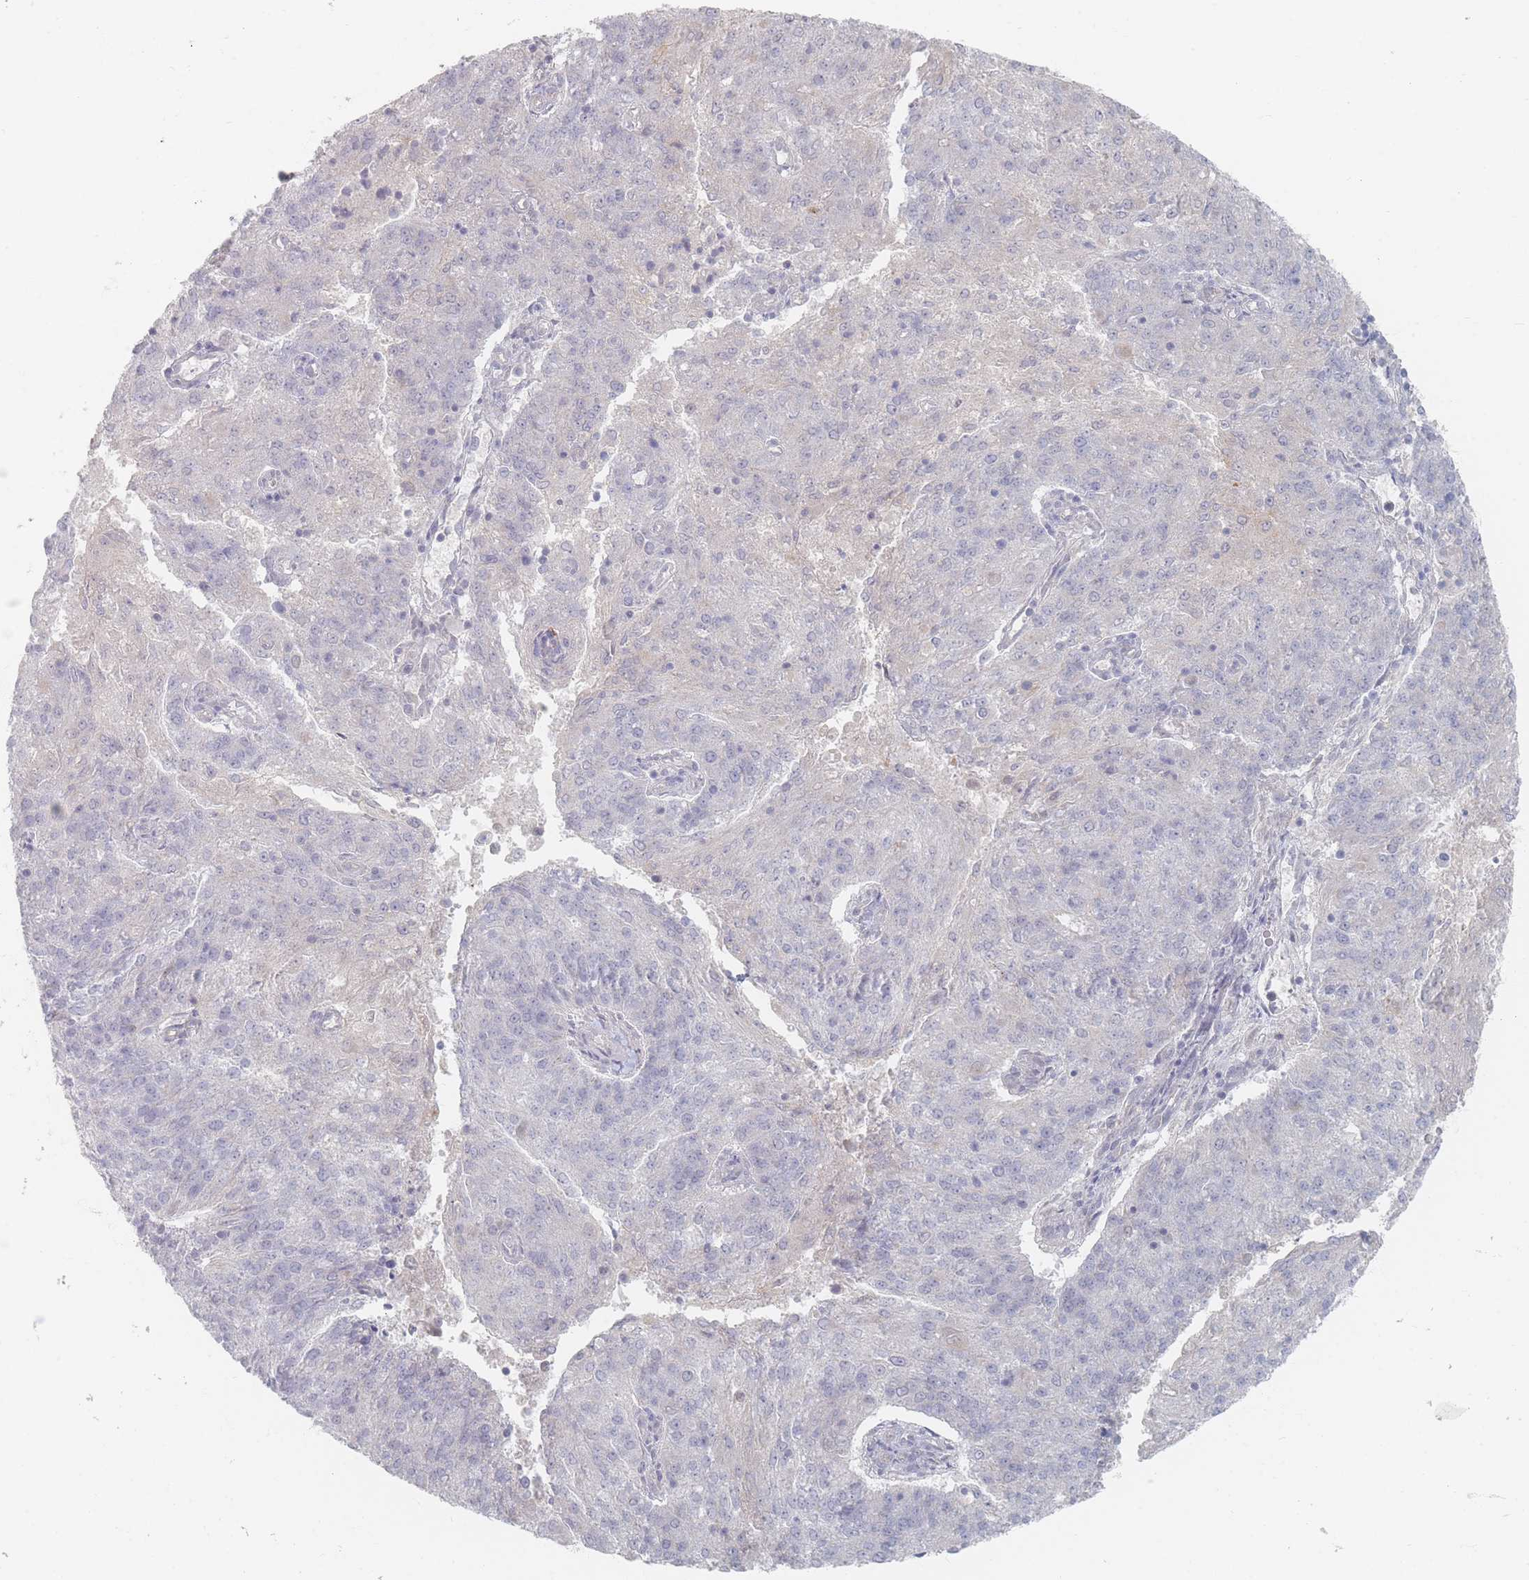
{"staining": {"intensity": "negative", "quantity": "none", "location": "none"}, "tissue": "endometrial cancer", "cell_type": "Tumor cells", "image_type": "cancer", "snomed": [{"axis": "morphology", "description": "Adenocarcinoma, NOS"}, {"axis": "topography", "description": "Endometrium"}], "caption": "Image shows no protein positivity in tumor cells of endometrial adenocarcinoma tissue.", "gene": "CD37", "patient": {"sex": "female", "age": 82}}